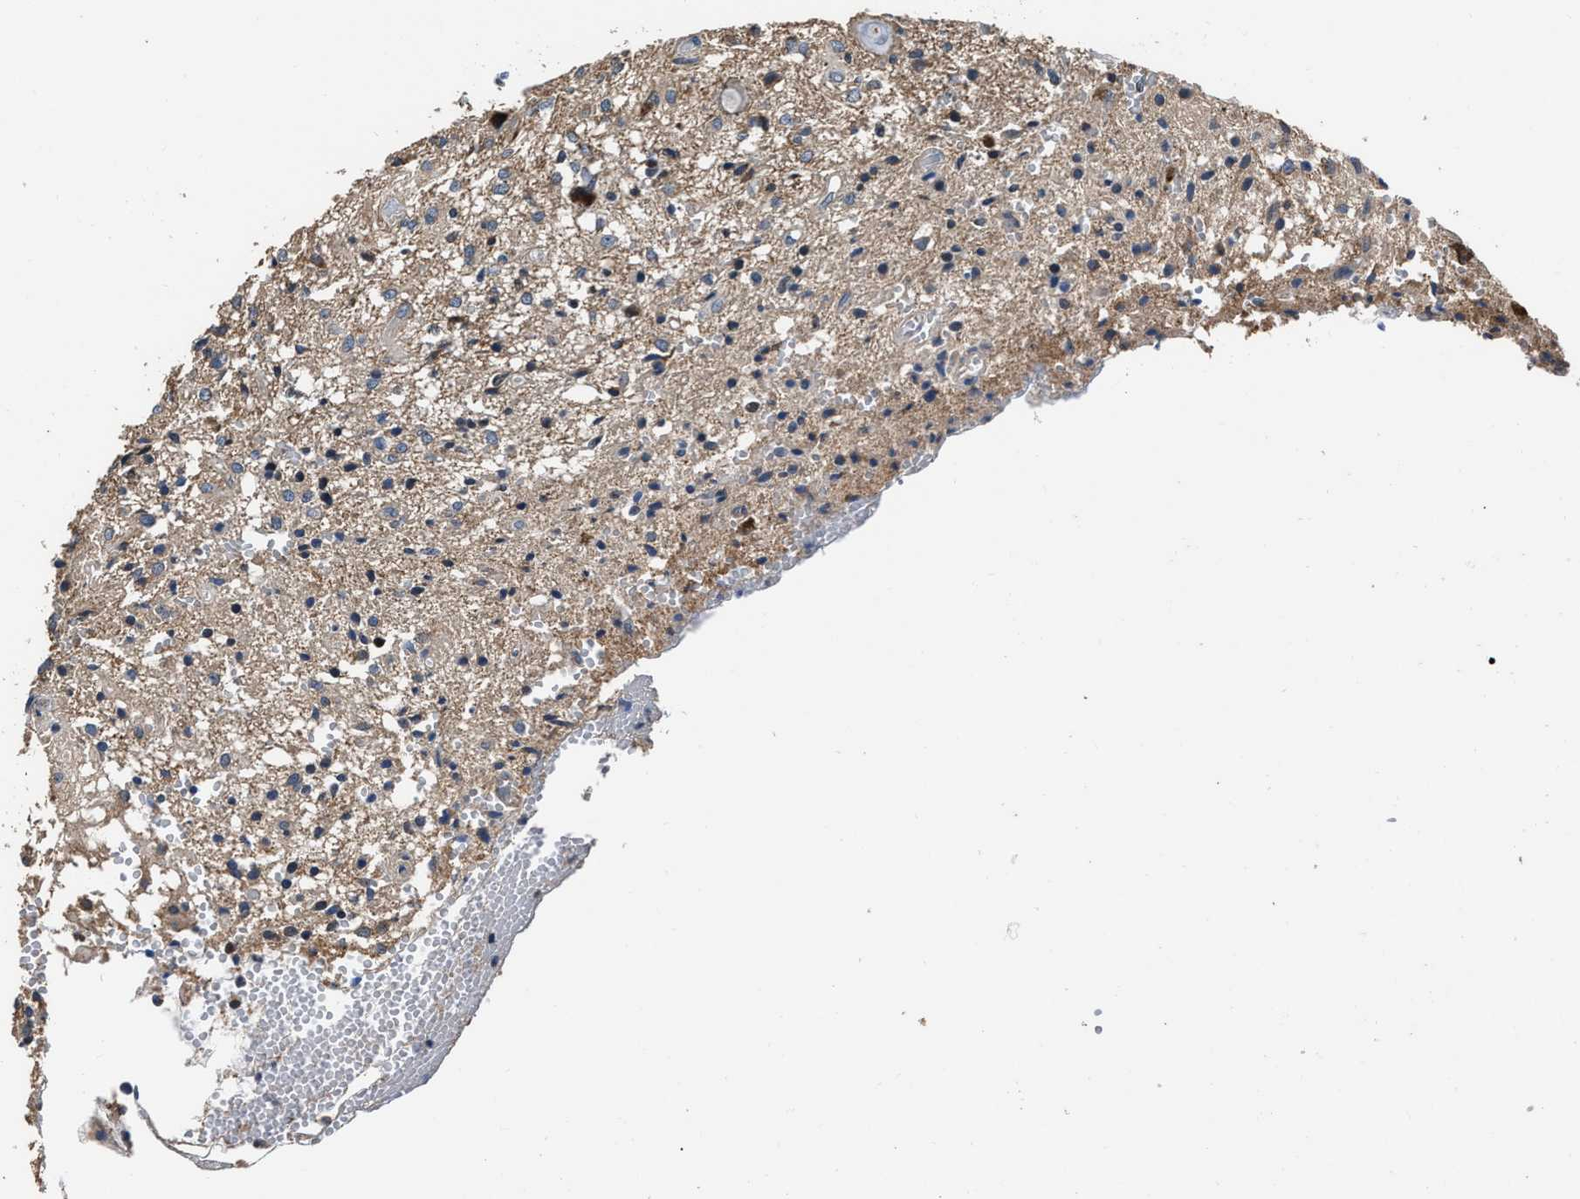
{"staining": {"intensity": "moderate", "quantity": "<25%", "location": "cytoplasmic/membranous"}, "tissue": "glioma", "cell_type": "Tumor cells", "image_type": "cancer", "snomed": [{"axis": "morphology", "description": "Glioma, malignant, High grade"}, {"axis": "topography", "description": "Brain"}], "caption": "A high-resolution histopathology image shows immunohistochemistry staining of malignant high-grade glioma, which reveals moderate cytoplasmic/membranous positivity in about <25% of tumor cells.", "gene": "NSUN5", "patient": {"sex": "female", "age": 59}}